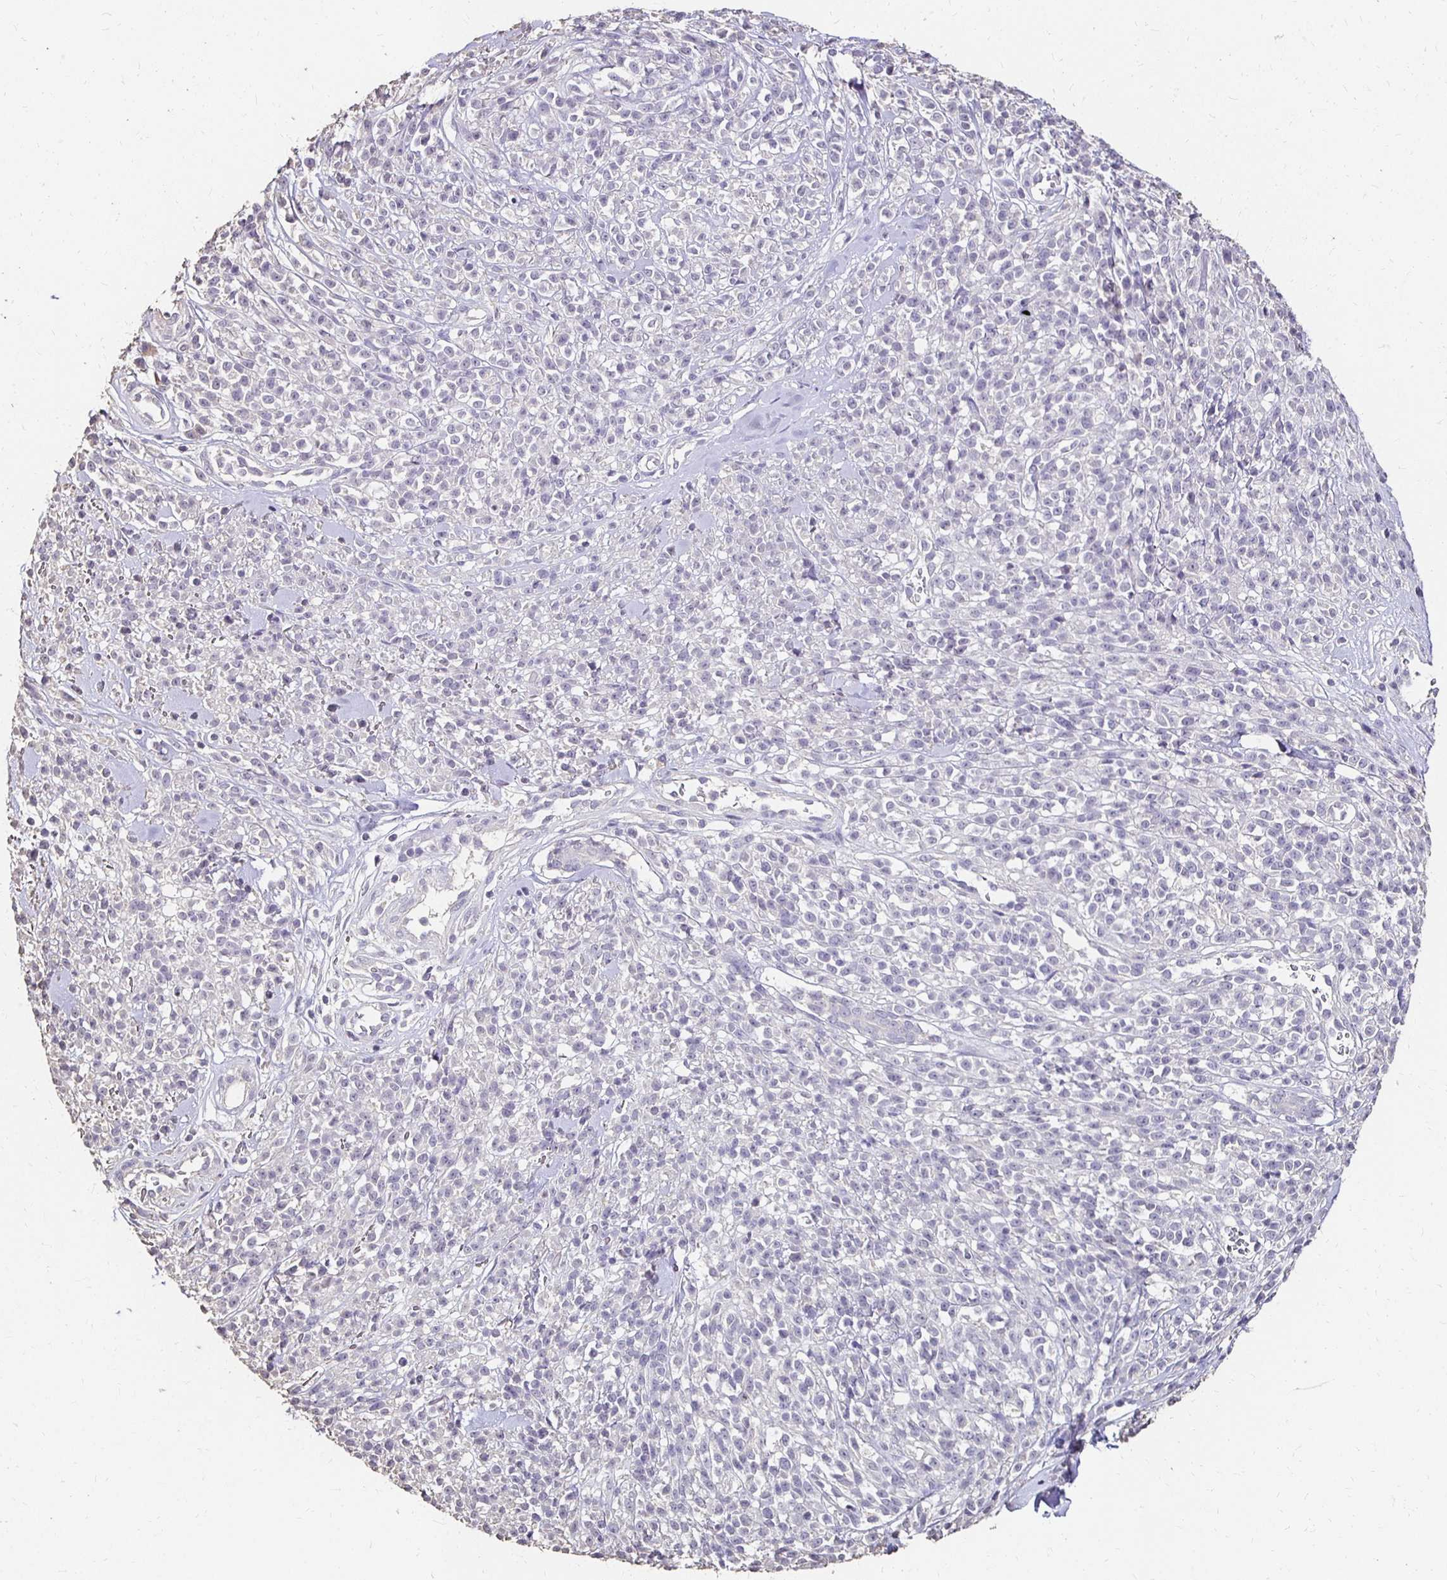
{"staining": {"intensity": "negative", "quantity": "none", "location": "none"}, "tissue": "melanoma", "cell_type": "Tumor cells", "image_type": "cancer", "snomed": [{"axis": "morphology", "description": "Malignant melanoma, NOS"}, {"axis": "topography", "description": "Skin"}, {"axis": "topography", "description": "Skin of trunk"}], "caption": "This is an immunohistochemistry (IHC) histopathology image of melanoma. There is no expression in tumor cells.", "gene": "UGT1A6", "patient": {"sex": "male", "age": 74}}